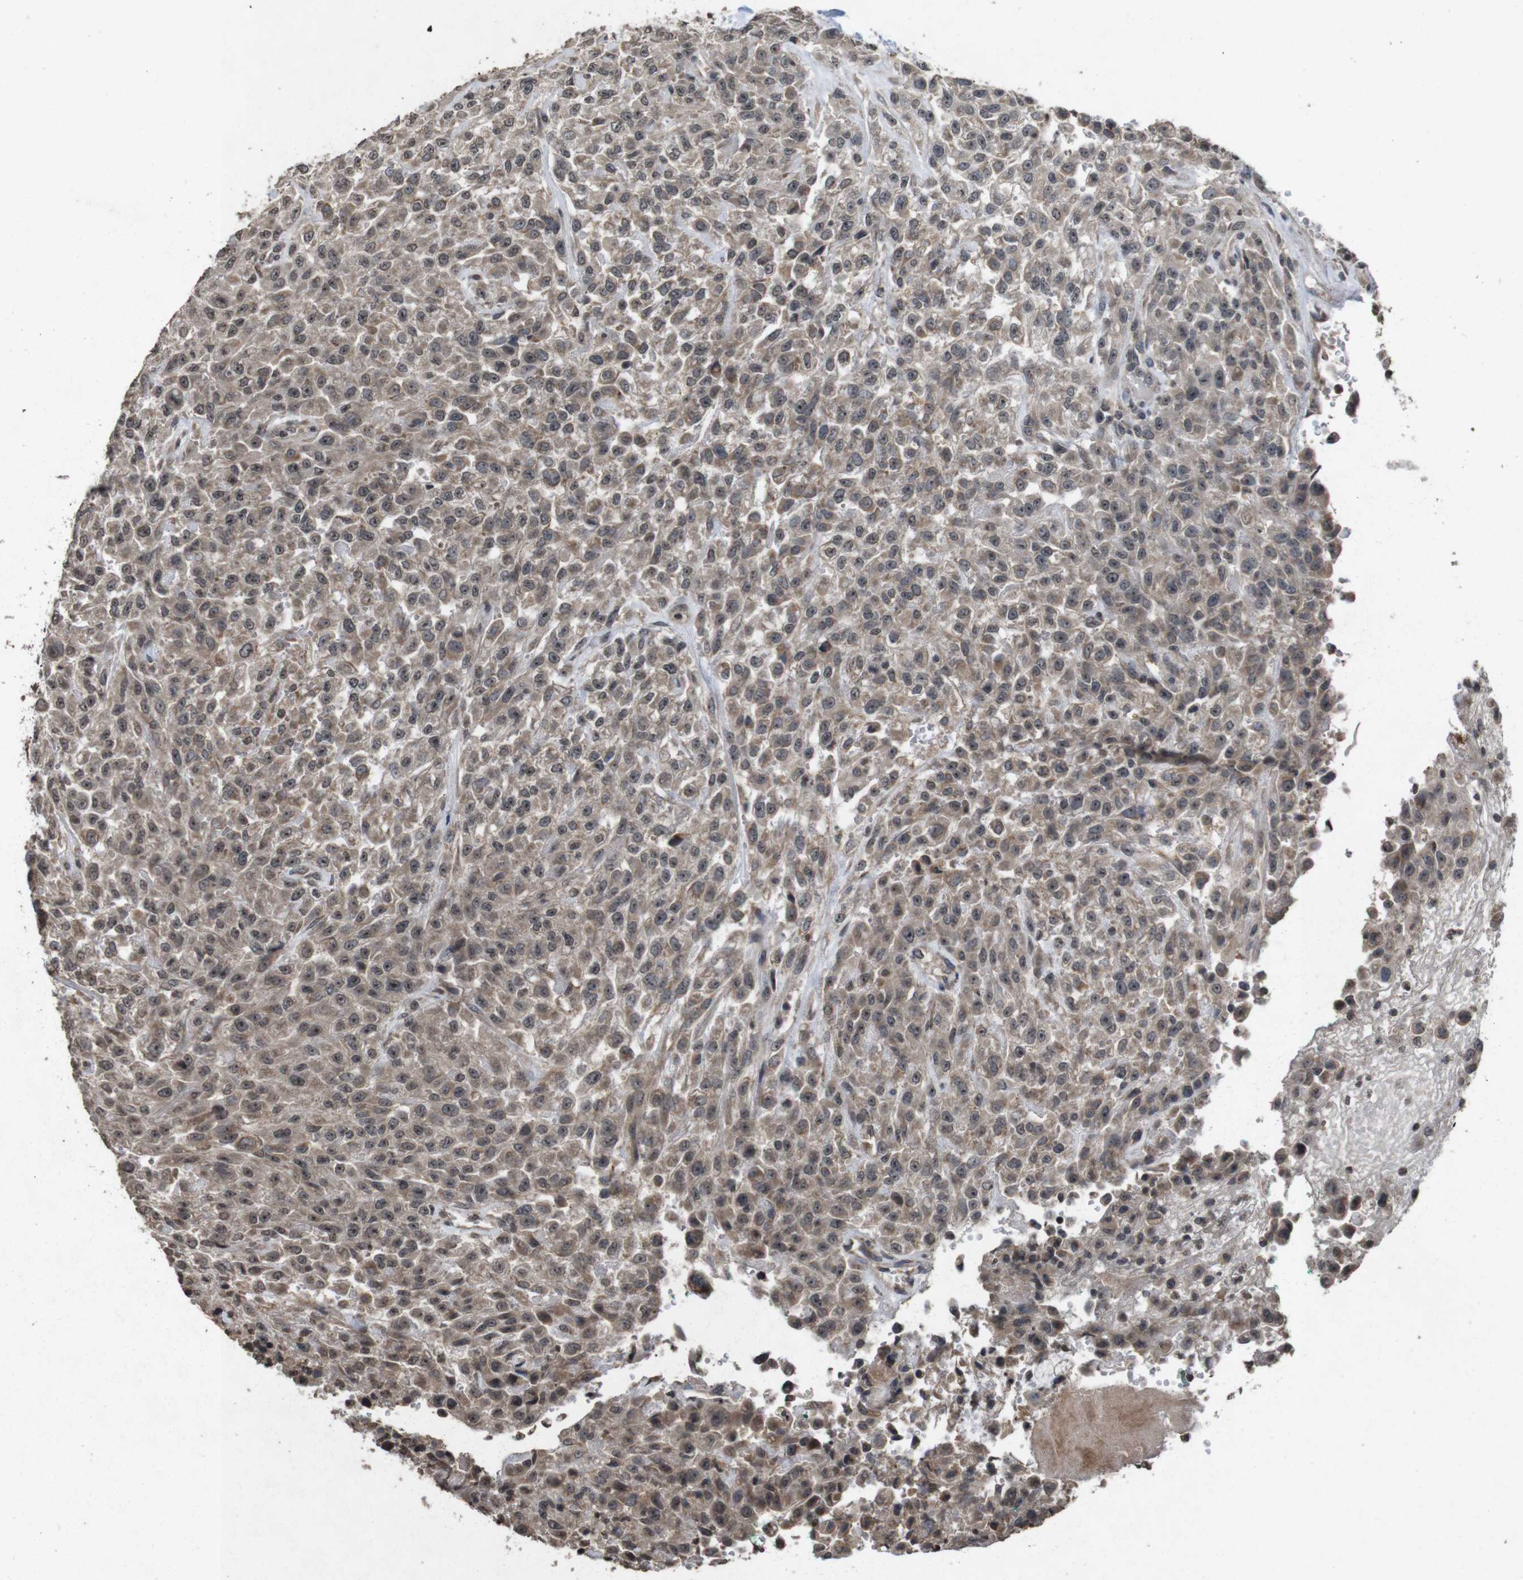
{"staining": {"intensity": "moderate", "quantity": ">75%", "location": "cytoplasmic/membranous,nuclear"}, "tissue": "urothelial cancer", "cell_type": "Tumor cells", "image_type": "cancer", "snomed": [{"axis": "morphology", "description": "Urothelial carcinoma, High grade"}, {"axis": "topography", "description": "Urinary bladder"}], "caption": "An image of high-grade urothelial carcinoma stained for a protein exhibits moderate cytoplasmic/membranous and nuclear brown staining in tumor cells.", "gene": "SORL1", "patient": {"sex": "male", "age": 46}}